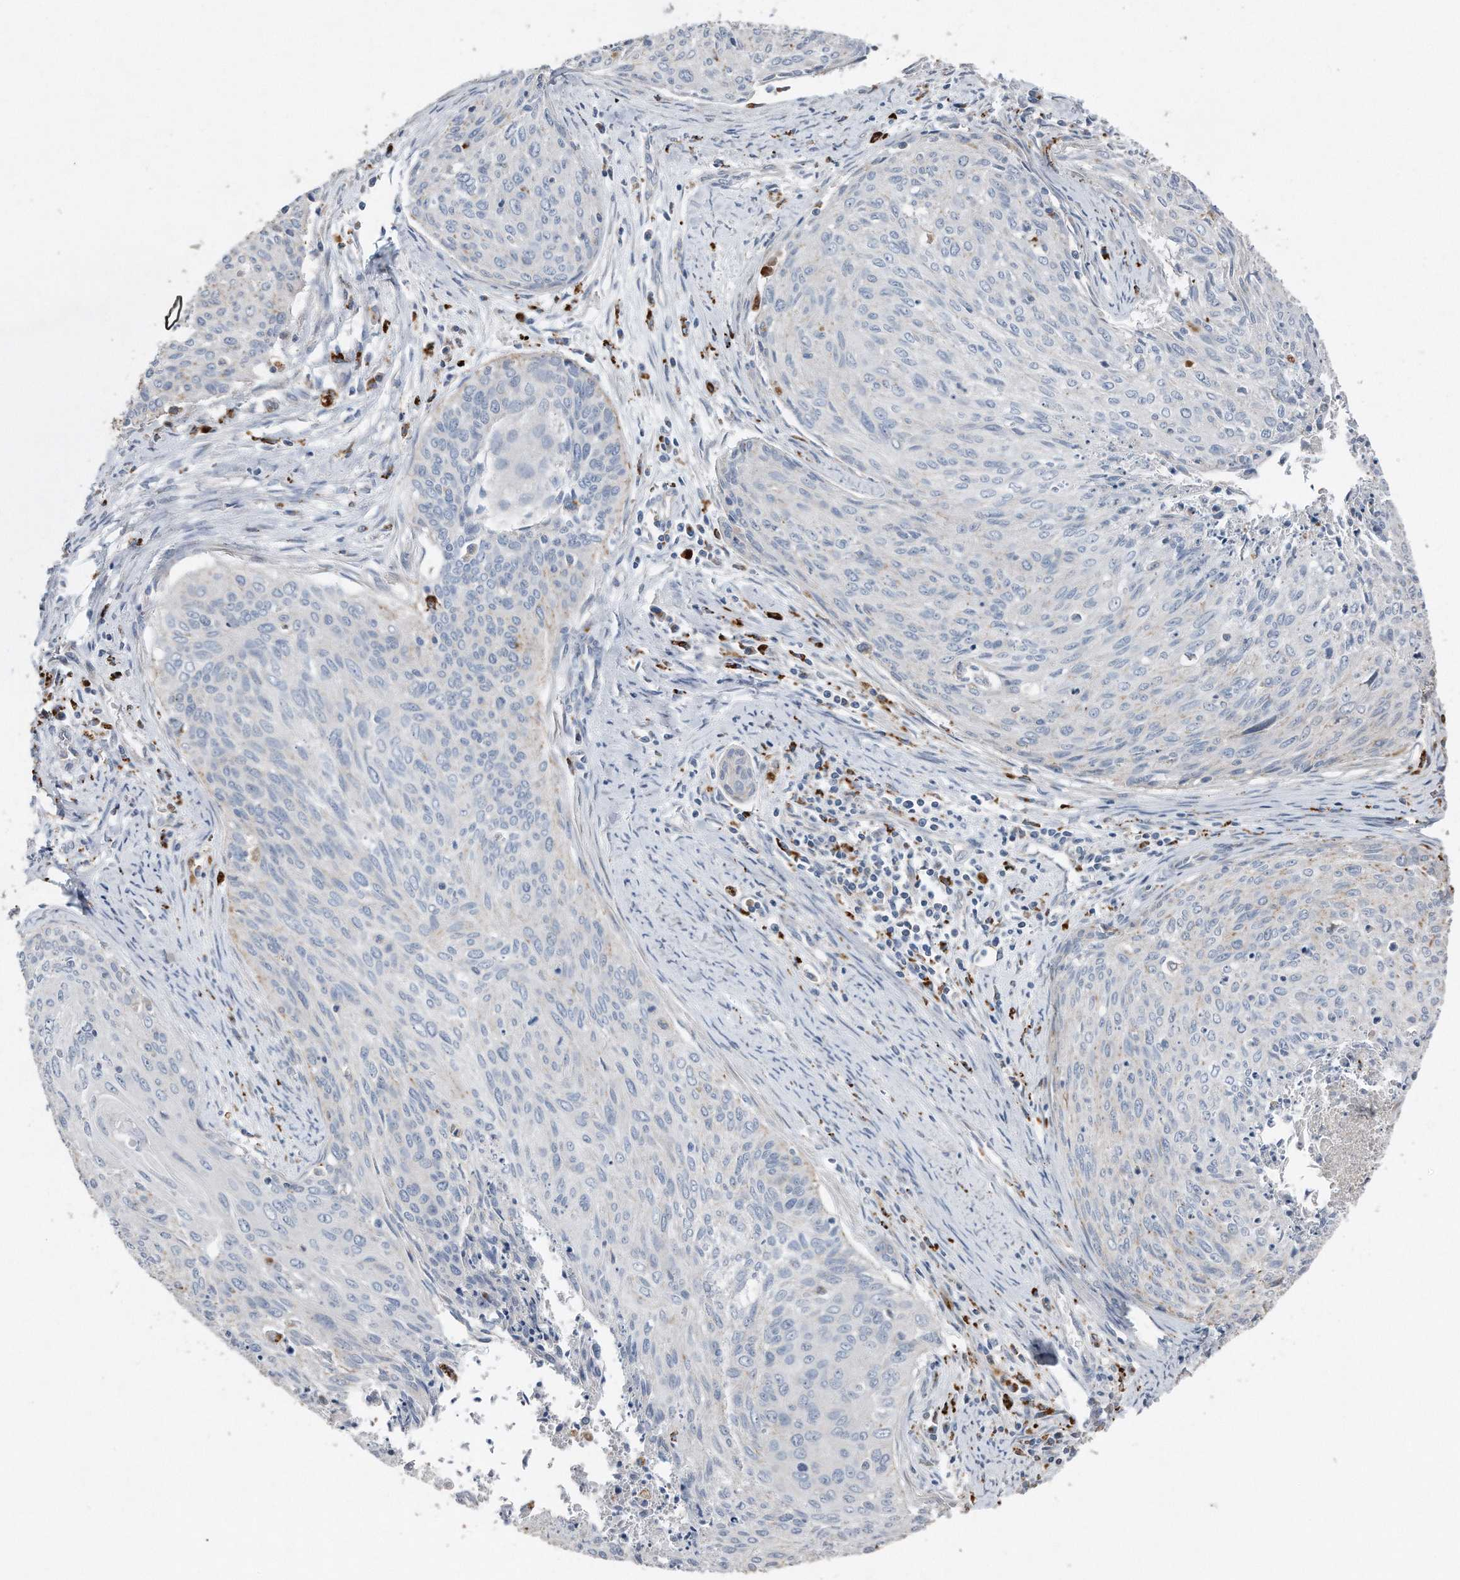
{"staining": {"intensity": "negative", "quantity": "none", "location": "none"}, "tissue": "cervical cancer", "cell_type": "Tumor cells", "image_type": "cancer", "snomed": [{"axis": "morphology", "description": "Squamous cell carcinoma, NOS"}, {"axis": "topography", "description": "Cervix"}], "caption": "Tumor cells show no significant protein staining in squamous cell carcinoma (cervical).", "gene": "ZNF772", "patient": {"sex": "female", "age": 55}}